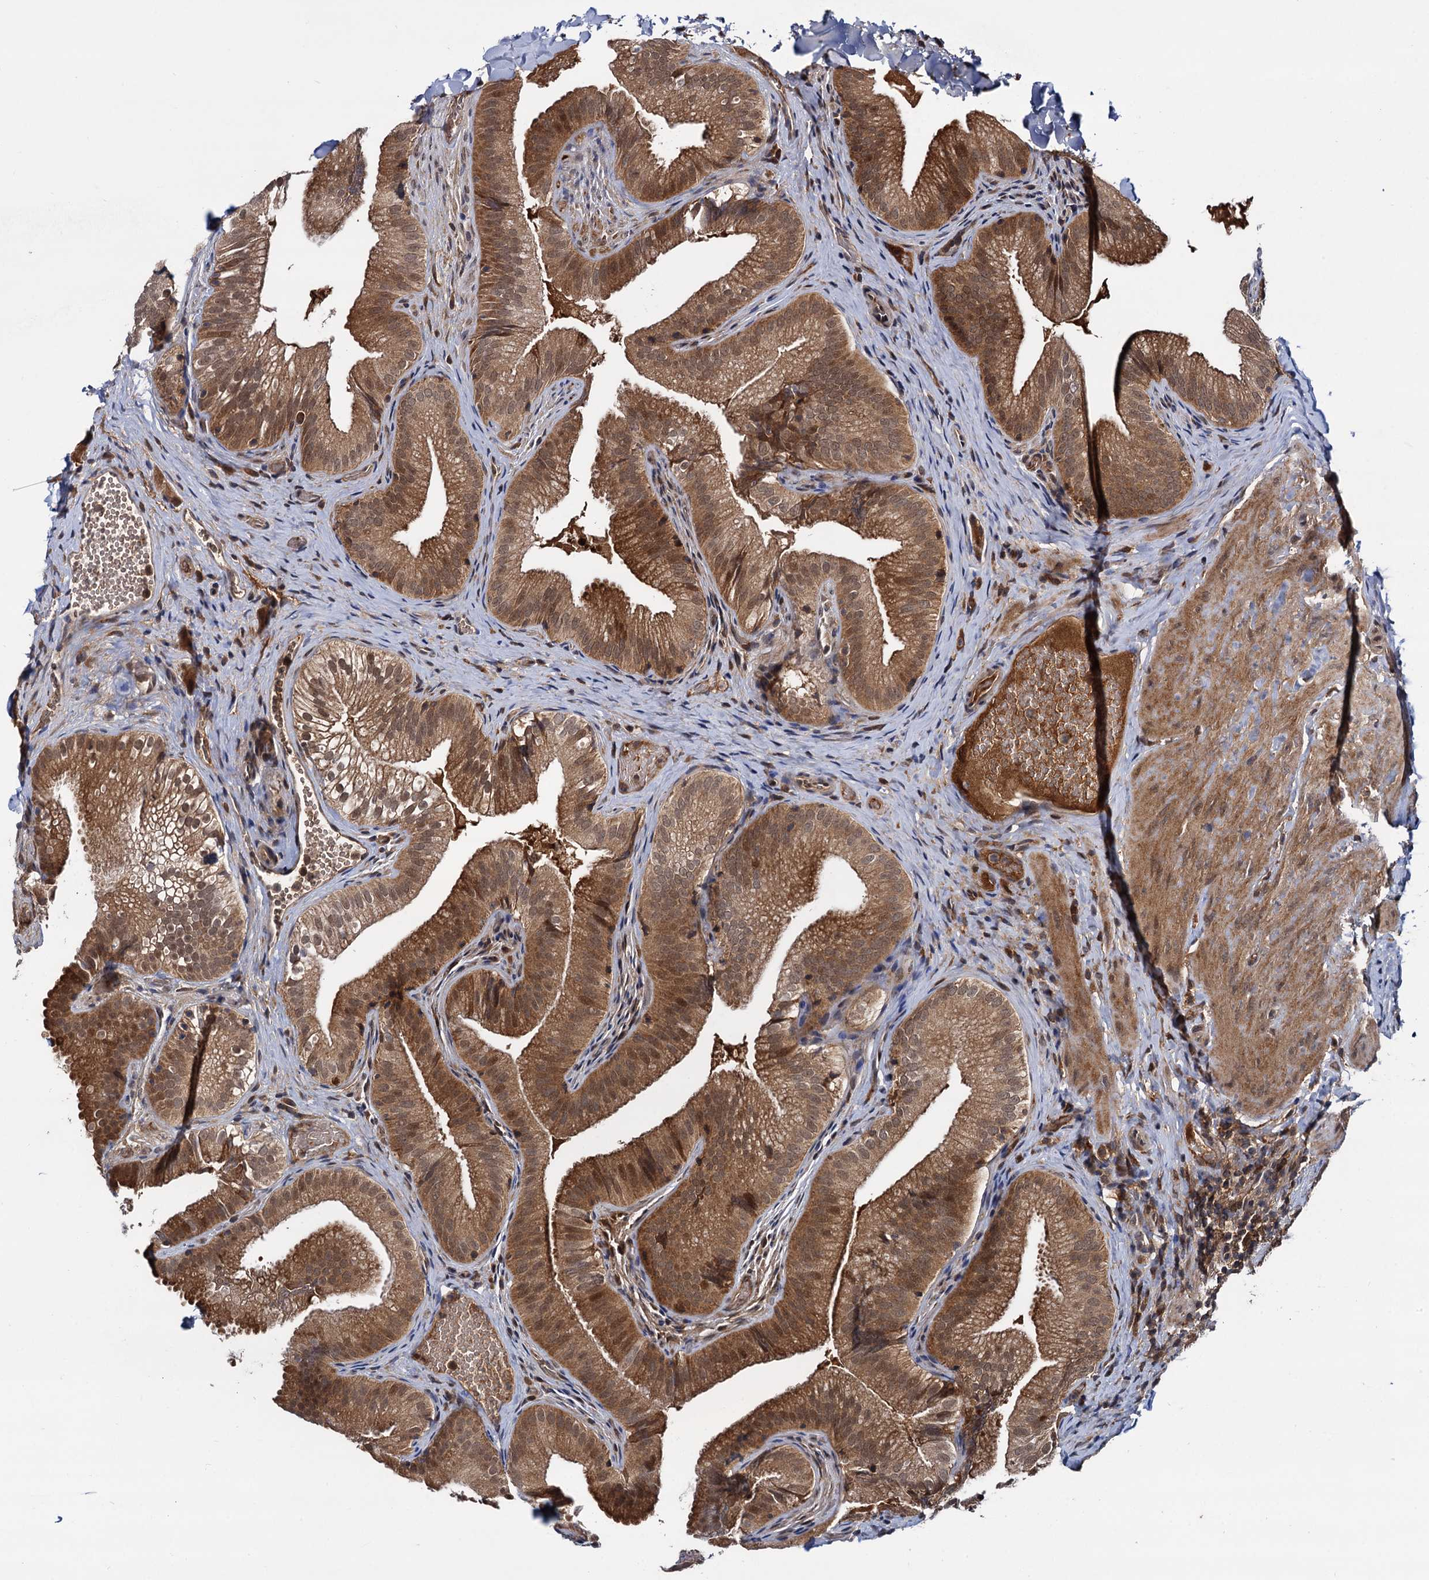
{"staining": {"intensity": "moderate", "quantity": ">75%", "location": "cytoplasmic/membranous,nuclear"}, "tissue": "gallbladder", "cell_type": "Glandular cells", "image_type": "normal", "snomed": [{"axis": "morphology", "description": "Normal tissue, NOS"}, {"axis": "topography", "description": "Gallbladder"}], "caption": "Immunohistochemistry image of unremarkable gallbladder: human gallbladder stained using immunohistochemistry (IHC) reveals medium levels of moderate protein expression localized specifically in the cytoplasmic/membranous,nuclear of glandular cells, appearing as a cytoplasmic/membranous,nuclear brown color.", "gene": "SELENOP", "patient": {"sex": "female", "age": 30}}